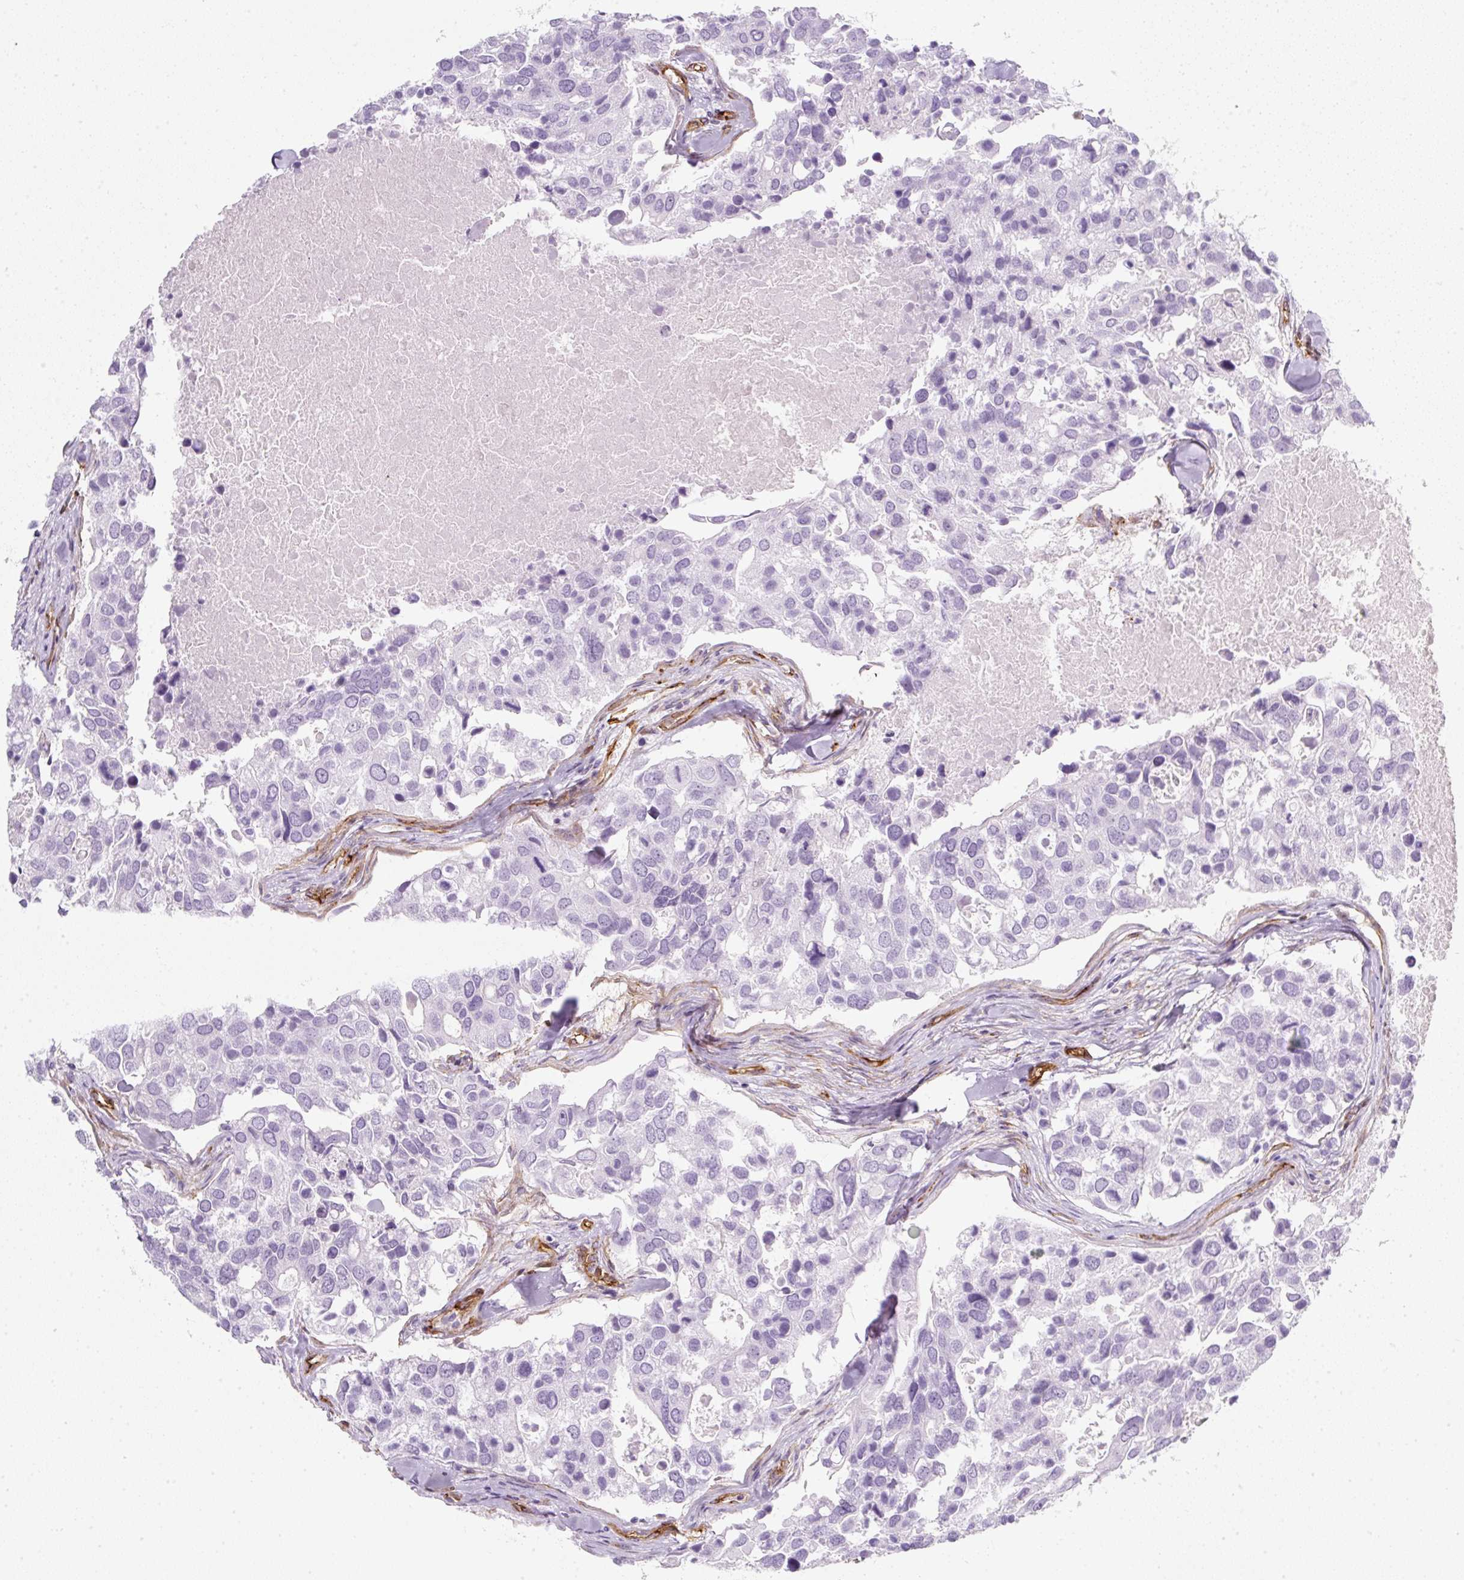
{"staining": {"intensity": "negative", "quantity": "none", "location": "none"}, "tissue": "breast cancer", "cell_type": "Tumor cells", "image_type": "cancer", "snomed": [{"axis": "morphology", "description": "Duct carcinoma"}, {"axis": "topography", "description": "Breast"}], "caption": "This is a histopathology image of immunohistochemistry staining of invasive ductal carcinoma (breast), which shows no staining in tumor cells.", "gene": "CAVIN3", "patient": {"sex": "female", "age": 83}}